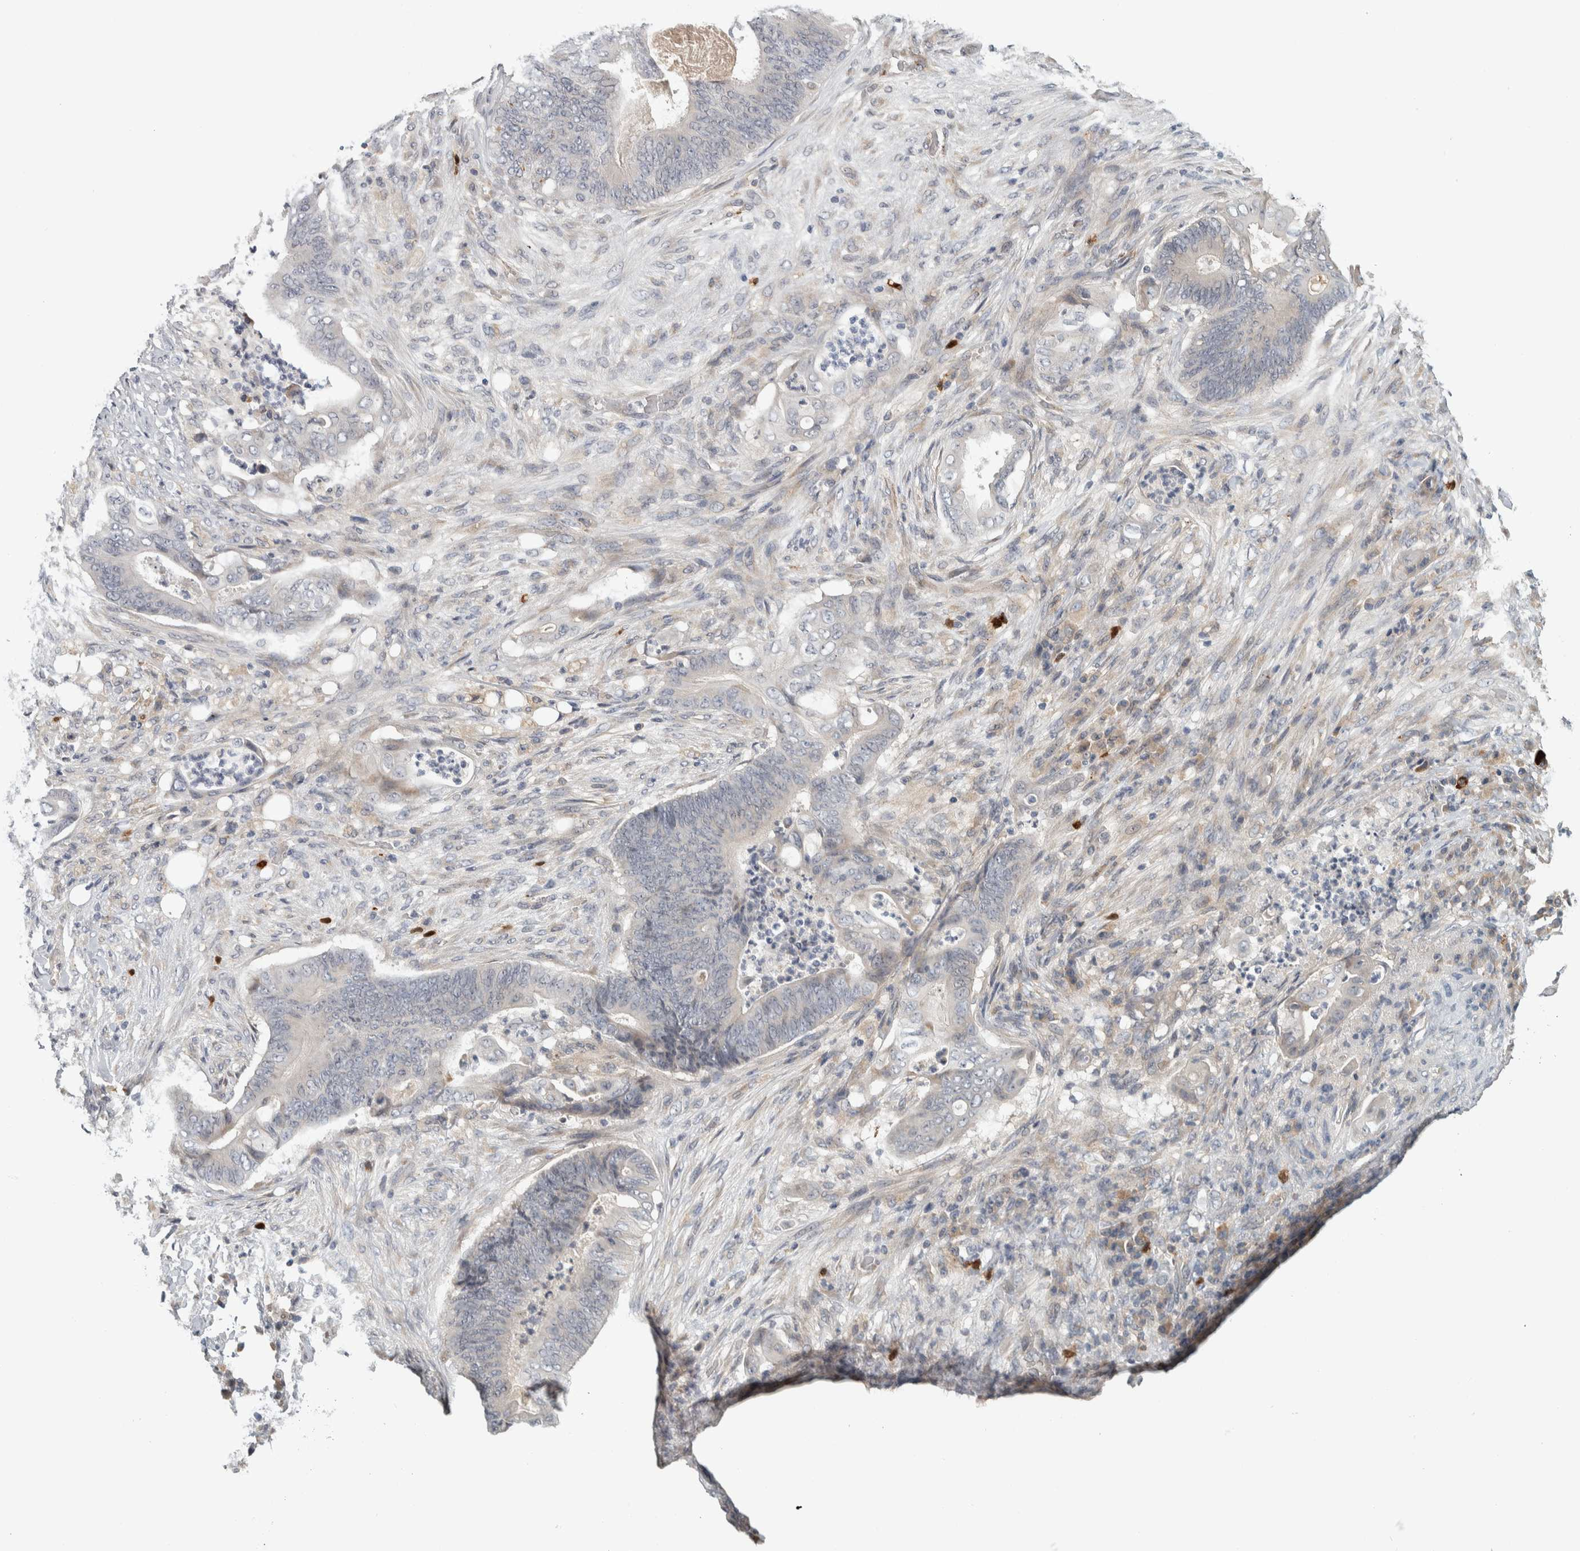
{"staining": {"intensity": "negative", "quantity": "none", "location": "none"}, "tissue": "stomach cancer", "cell_type": "Tumor cells", "image_type": "cancer", "snomed": [{"axis": "morphology", "description": "Adenocarcinoma, NOS"}, {"axis": "topography", "description": "Stomach"}], "caption": "The histopathology image exhibits no staining of tumor cells in stomach cancer (adenocarcinoma). (DAB (3,3'-diaminobenzidine) immunohistochemistry (IHC) visualized using brightfield microscopy, high magnification).", "gene": "ADPRM", "patient": {"sex": "female", "age": 73}}